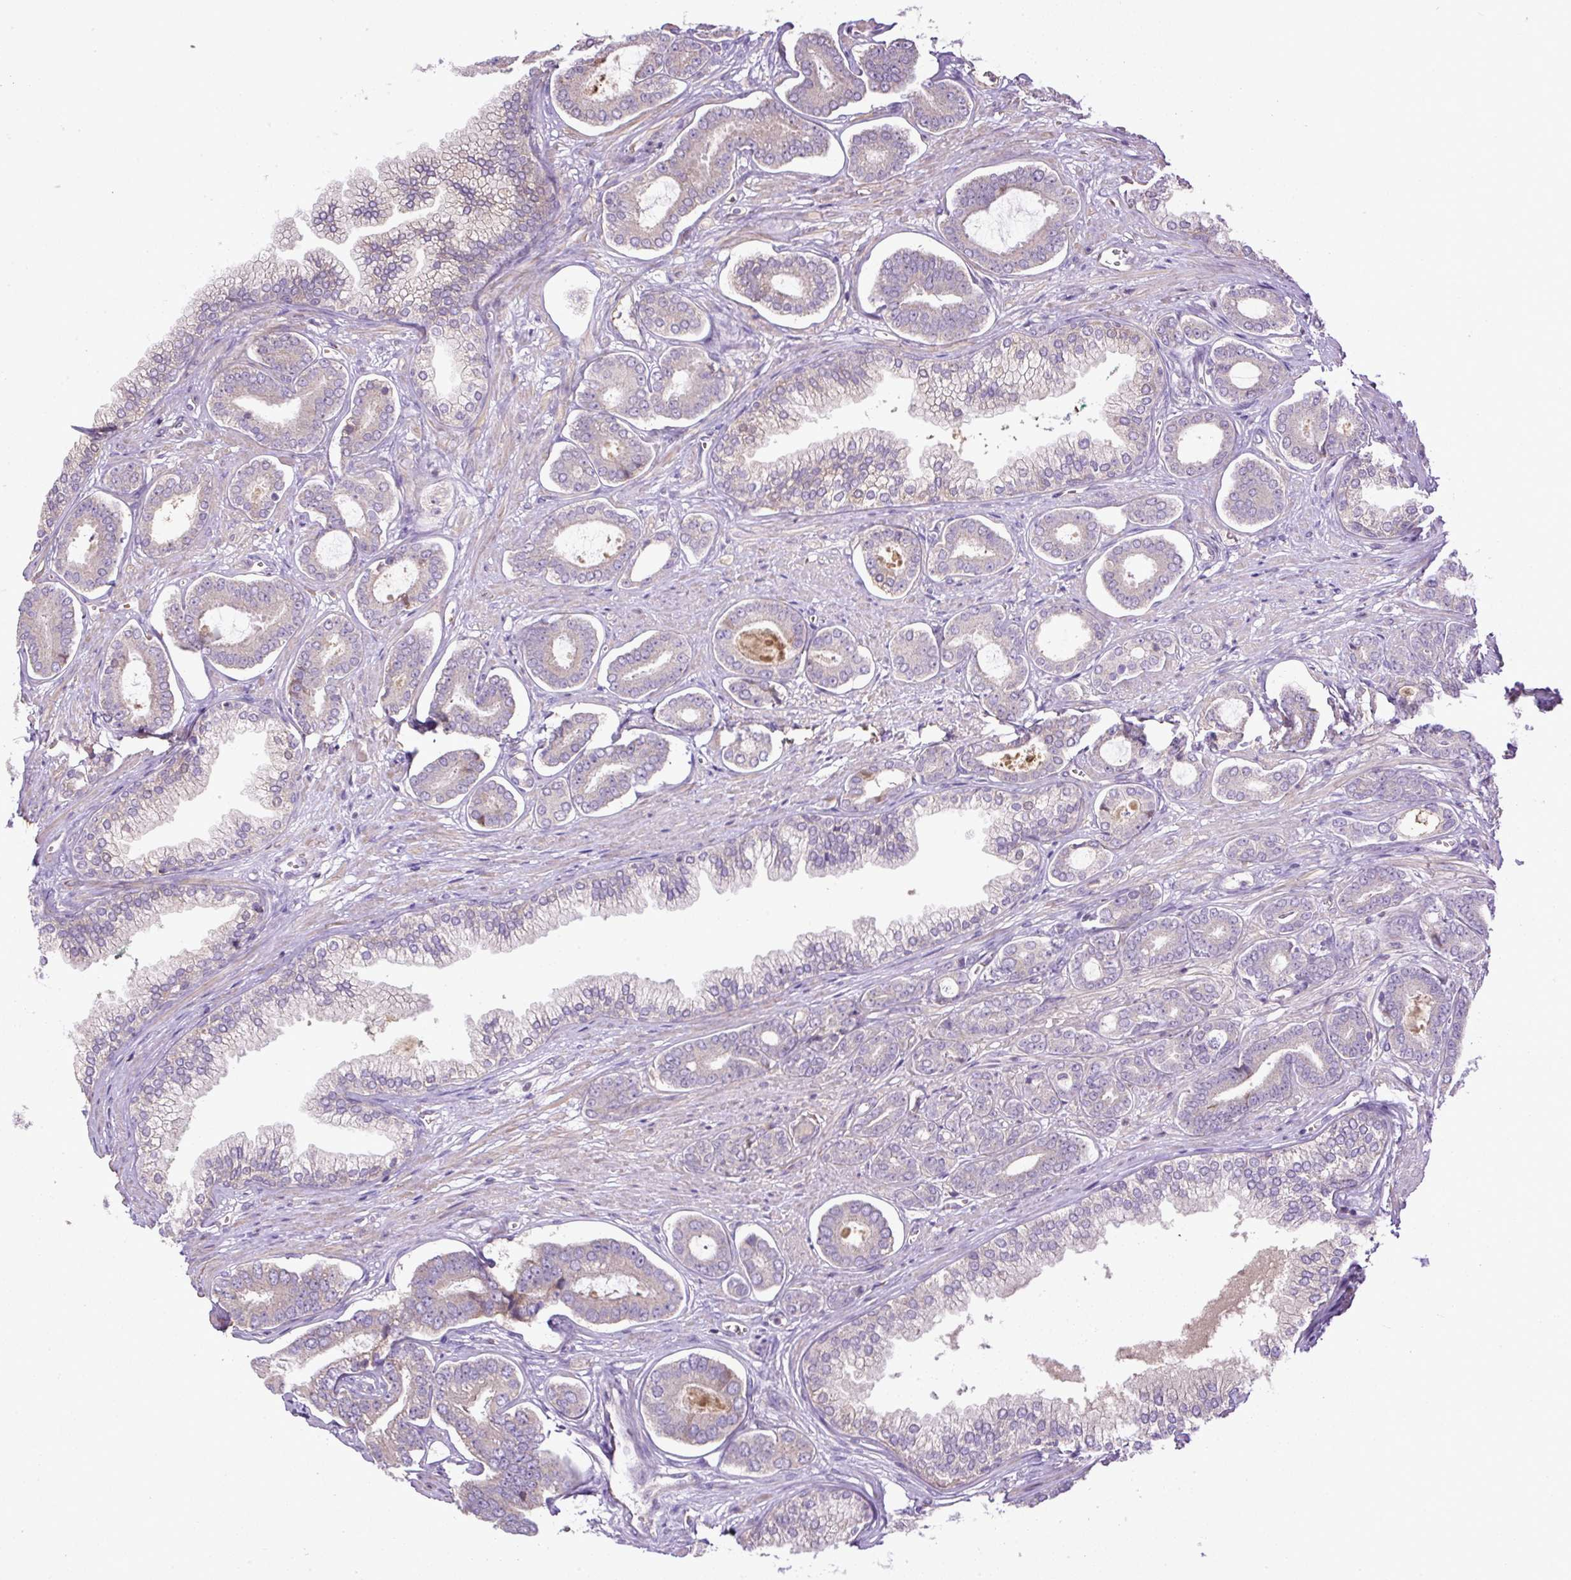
{"staining": {"intensity": "negative", "quantity": "none", "location": "none"}, "tissue": "prostate cancer", "cell_type": "Tumor cells", "image_type": "cancer", "snomed": [{"axis": "morphology", "description": "Adenocarcinoma, NOS"}, {"axis": "topography", "description": "Prostate and seminal vesicle, NOS"}], "caption": "Tumor cells are negative for brown protein staining in prostate cancer (adenocarcinoma).", "gene": "CXCL13", "patient": {"sex": "male", "age": 76}}